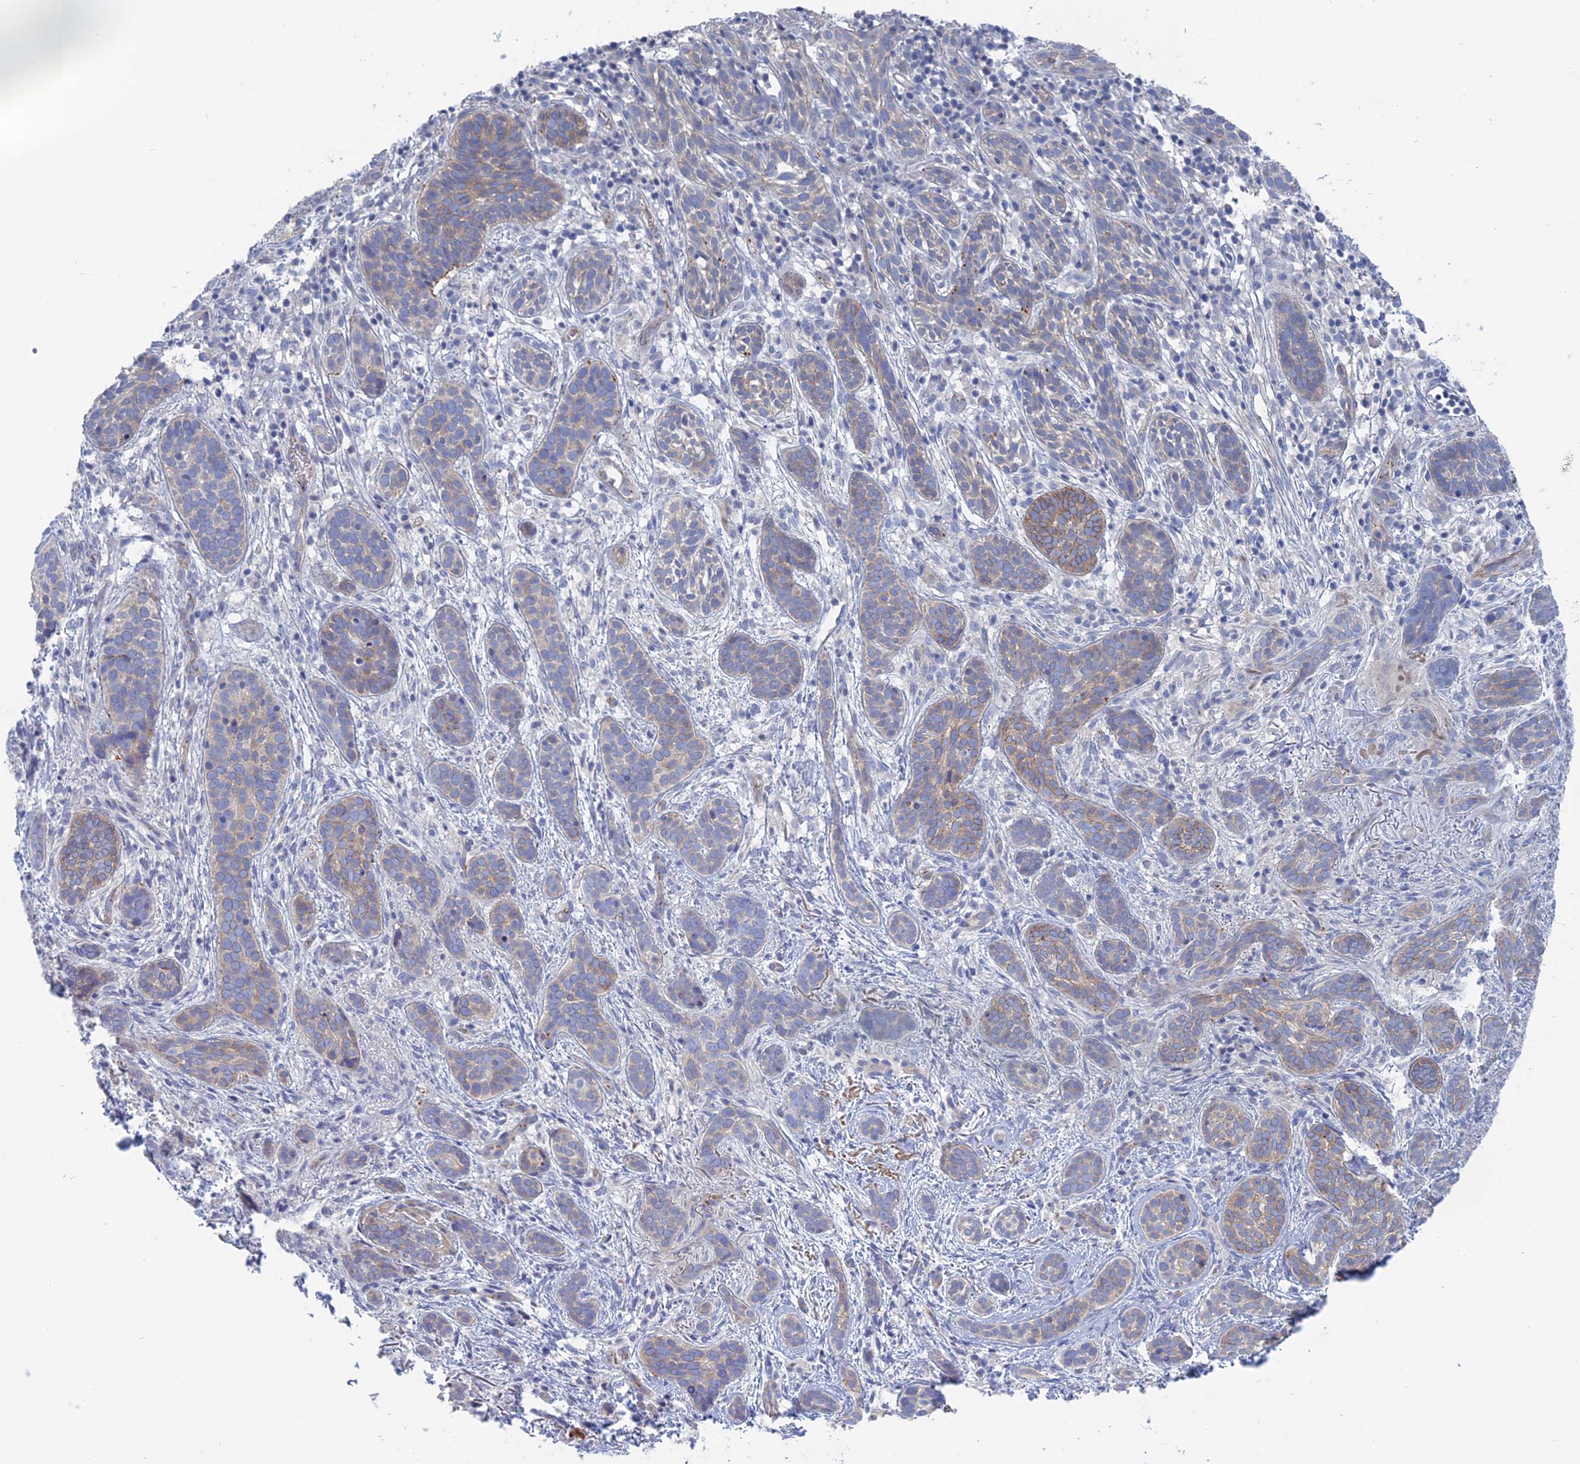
{"staining": {"intensity": "weak", "quantity": "<25%", "location": "cytoplasmic/membranous"}, "tissue": "skin cancer", "cell_type": "Tumor cells", "image_type": "cancer", "snomed": [{"axis": "morphology", "description": "Basal cell carcinoma"}, {"axis": "topography", "description": "Skin"}], "caption": "A micrograph of skin basal cell carcinoma stained for a protein exhibits no brown staining in tumor cells.", "gene": "TBC1D30", "patient": {"sex": "male", "age": 71}}